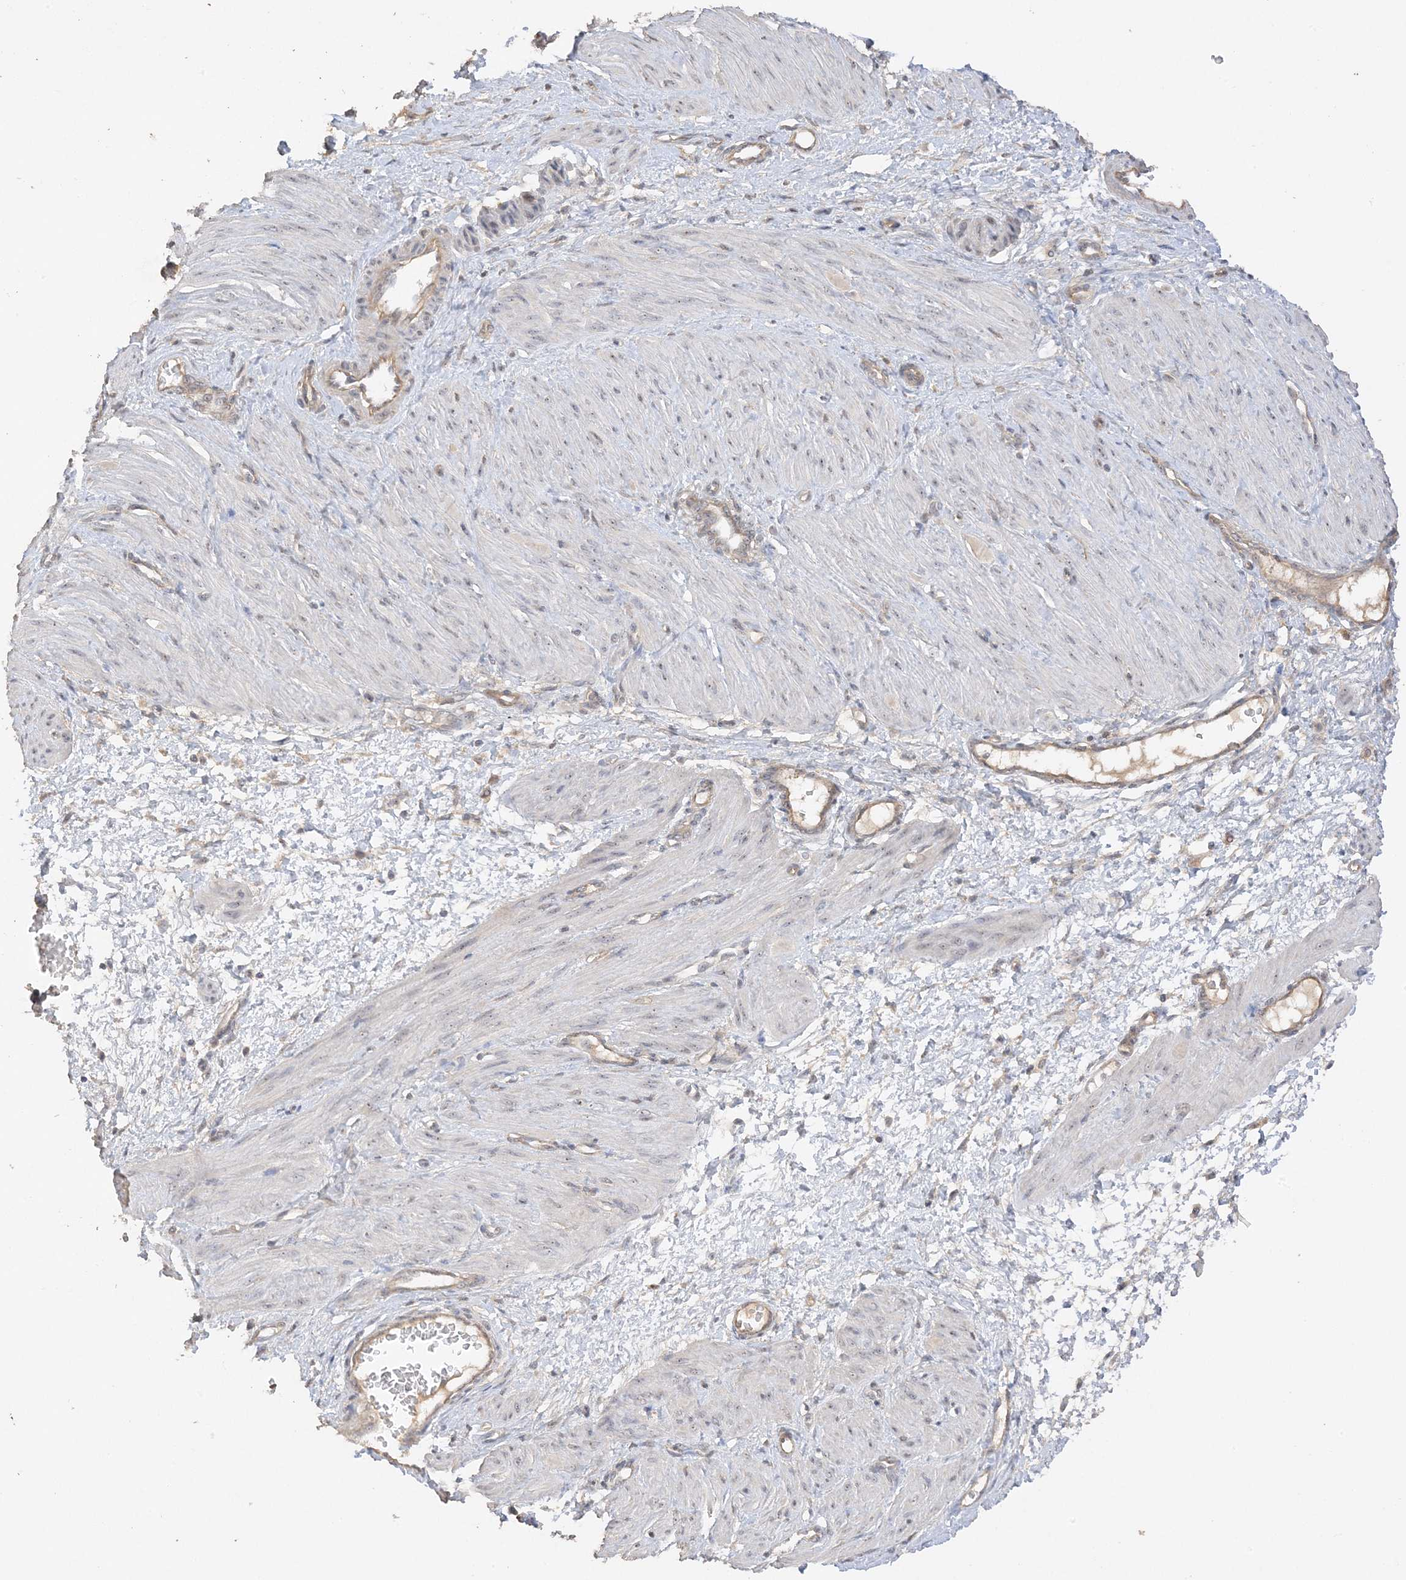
{"staining": {"intensity": "weak", "quantity": "<25%", "location": "nuclear"}, "tissue": "smooth muscle", "cell_type": "Smooth muscle cells", "image_type": "normal", "snomed": [{"axis": "morphology", "description": "Normal tissue, NOS"}, {"axis": "topography", "description": "Endometrium"}], "caption": "The histopathology image shows no significant positivity in smooth muscle cells of smooth muscle.", "gene": "DDX18", "patient": {"sex": "female", "age": 33}}